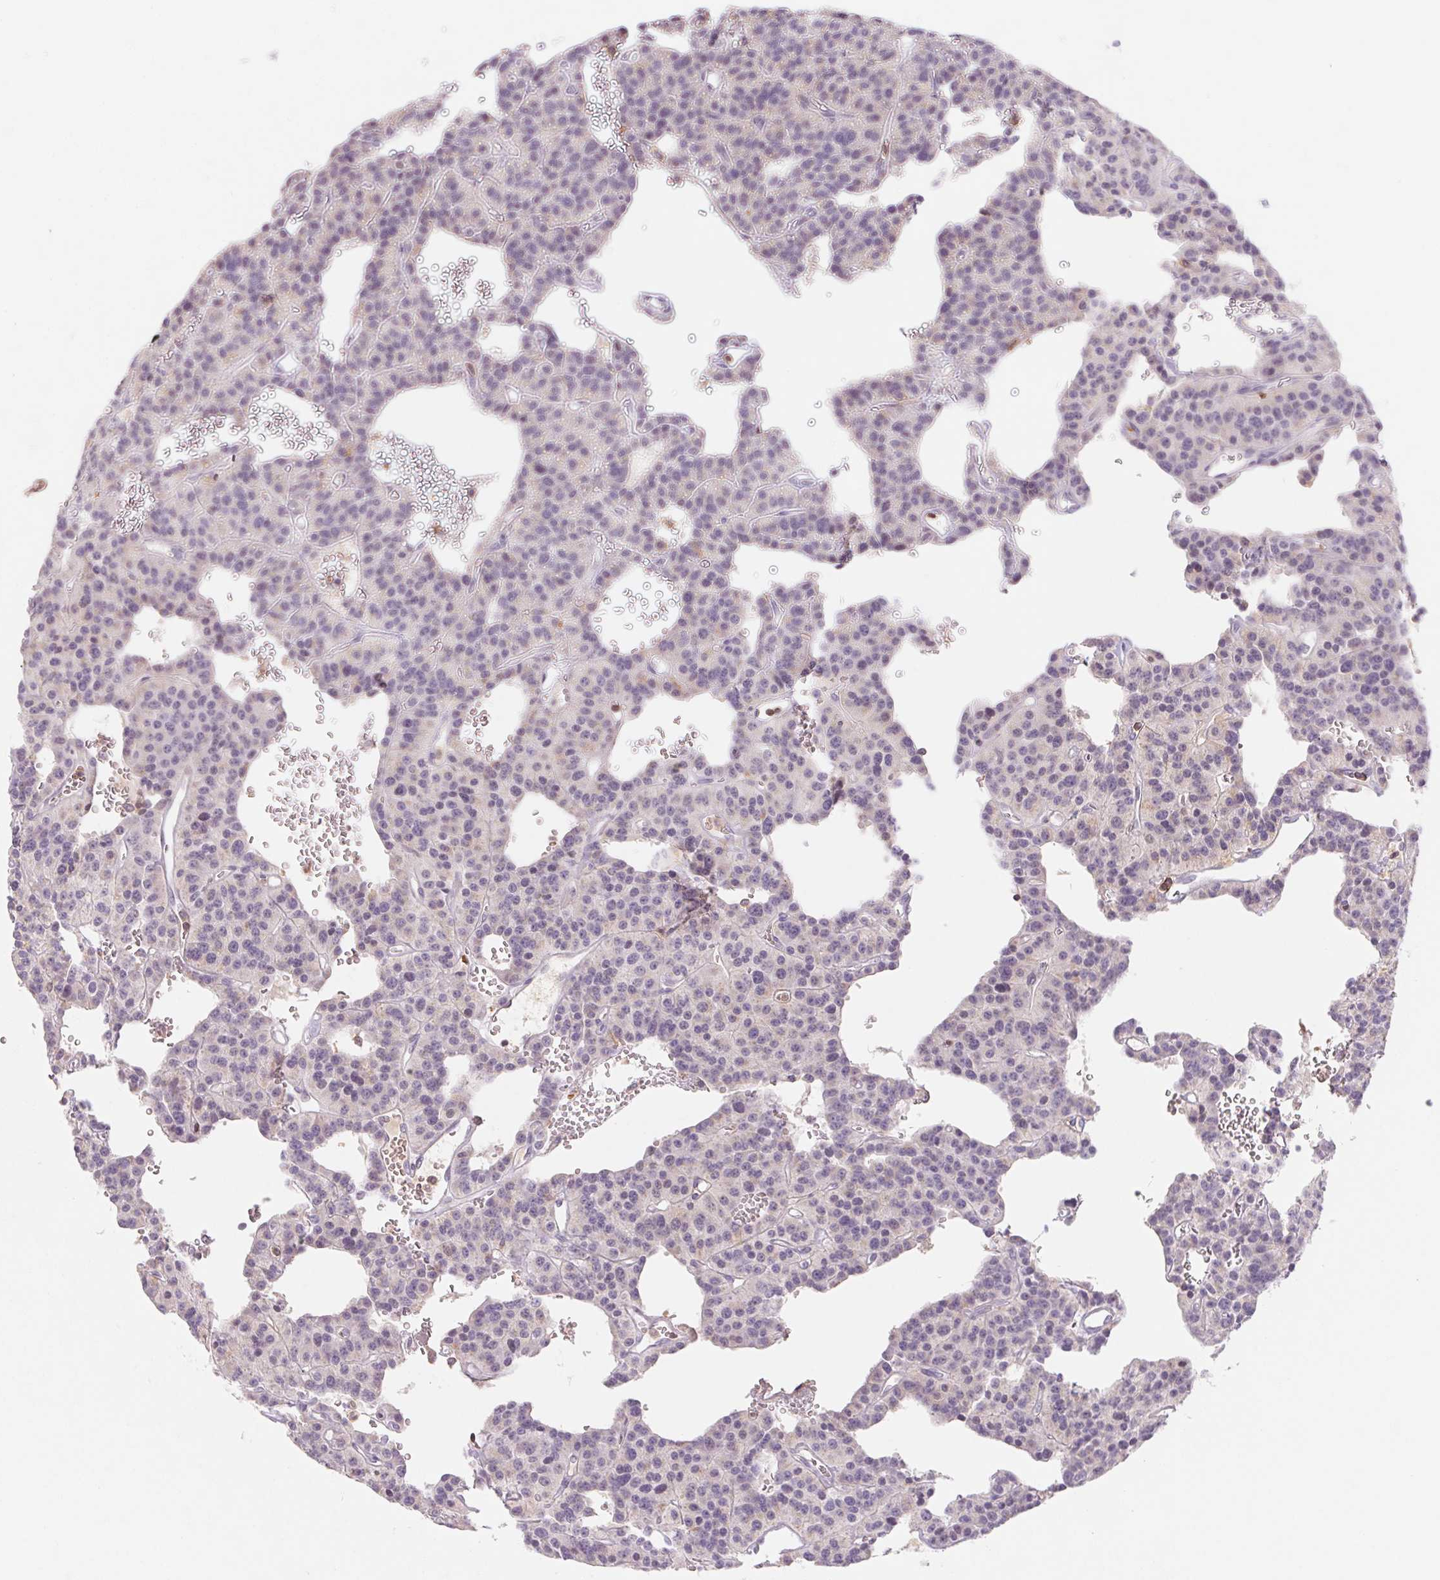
{"staining": {"intensity": "negative", "quantity": "none", "location": "none"}, "tissue": "carcinoid", "cell_type": "Tumor cells", "image_type": "cancer", "snomed": [{"axis": "morphology", "description": "Carcinoid, malignant, NOS"}, {"axis": "topography", "description": "Lung"}], "caption": "DAB (3,3'-diaminobenzidine) immunohistochemical staining of carcinoid reveals no significant staining in tumor cells.", "gene": "KIF26A", "patient": {"sex": "female", "age": 71}}